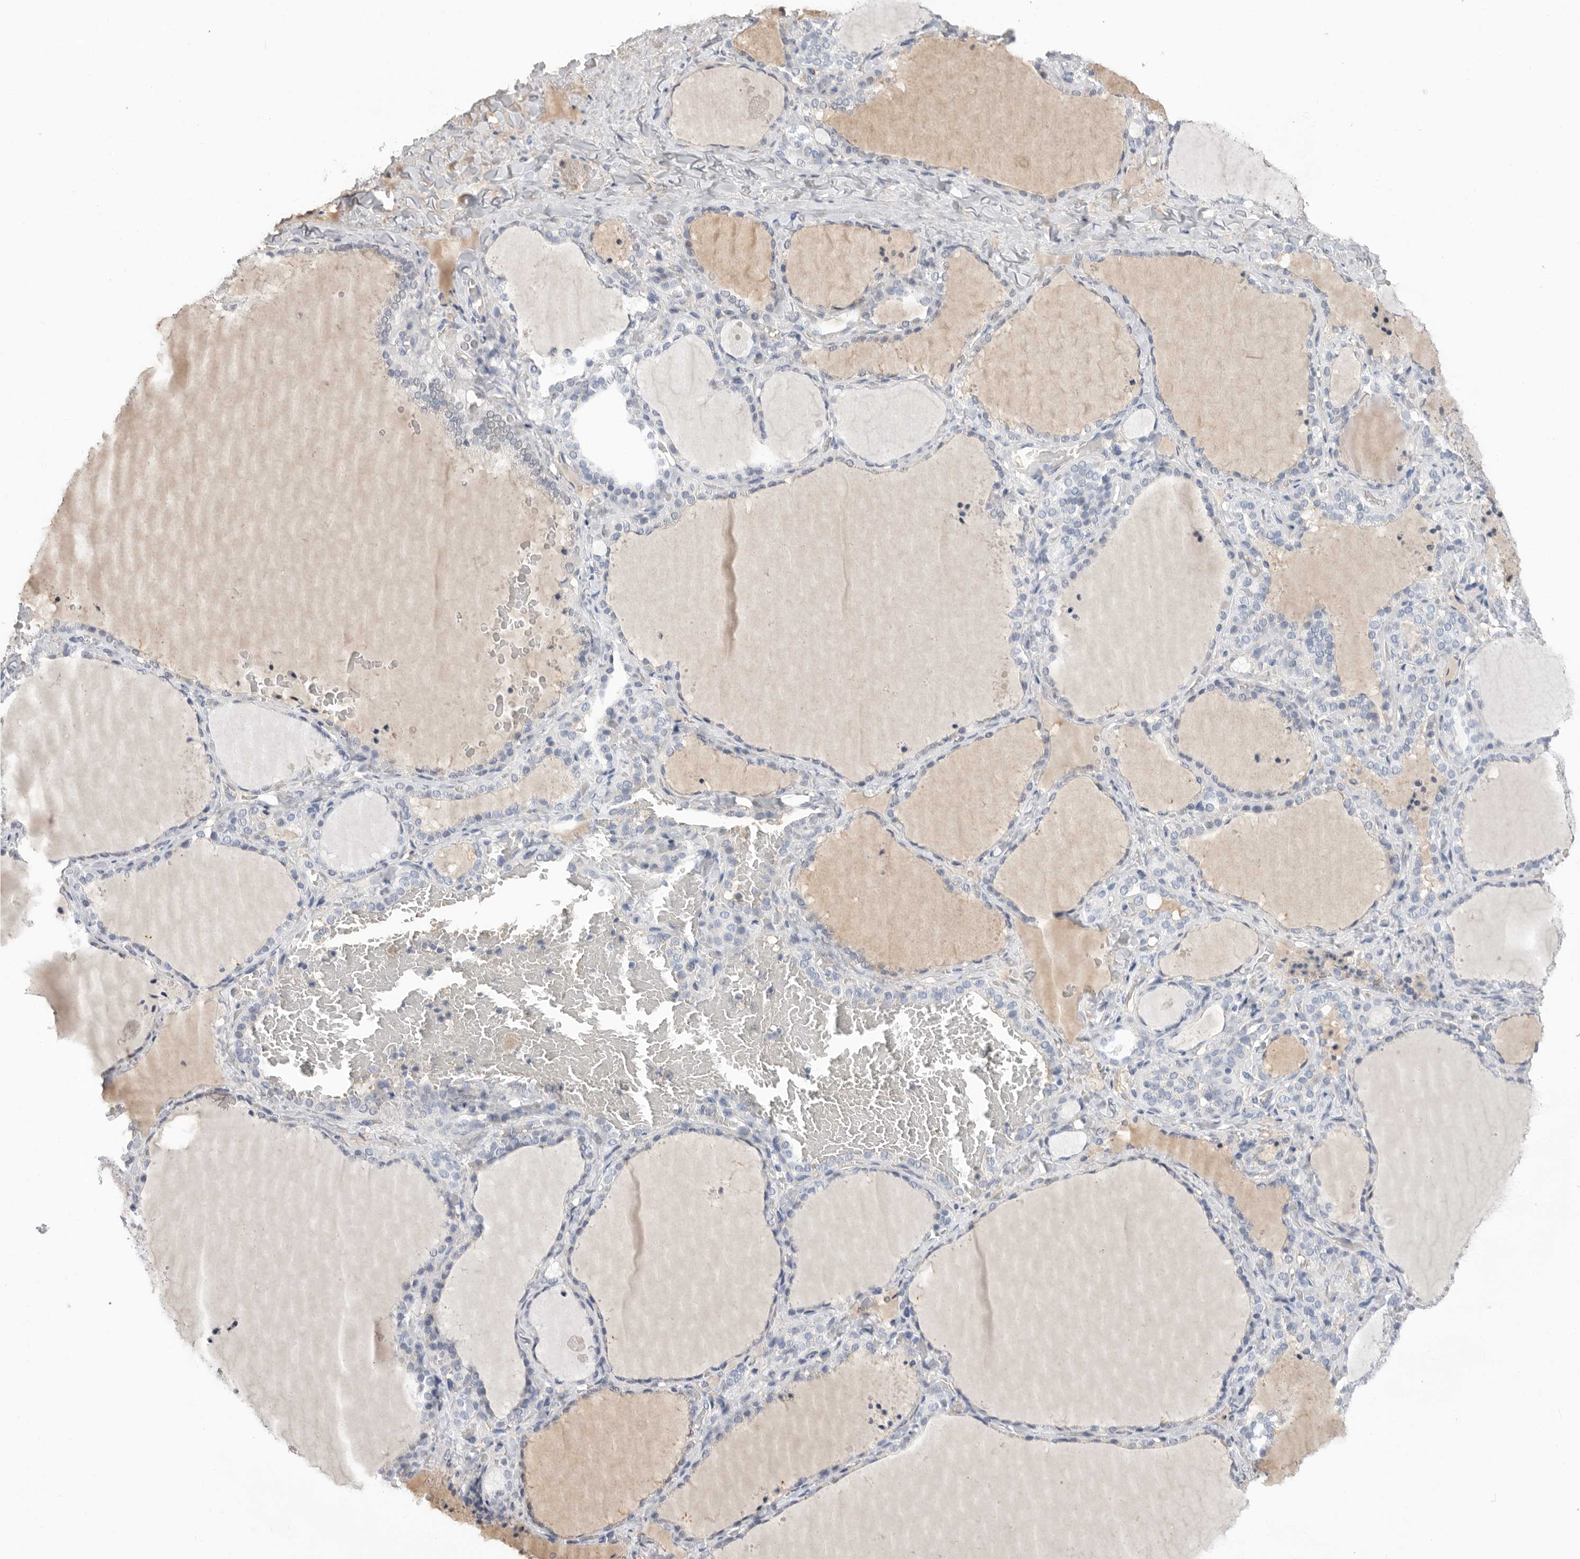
{"staining": {"intensity": "negative", "quantity": "none", "location": "none"}, "tissue": "thyroid gland", "cell_type": "Glandular cells", "image_type": "normal", "snomed": [{"axis": "morphology", "description": "Normal tissue, NOS"}, {"axis": "topography", "description": "Thyroid gland"}], "caption": "An IHC micrograph of unremarkable thyroid gland is shown. There is no staining in glandular cells of thyroid gland.", "gene": "APOA2", "patient": {"sex": "female", "age": 22}}